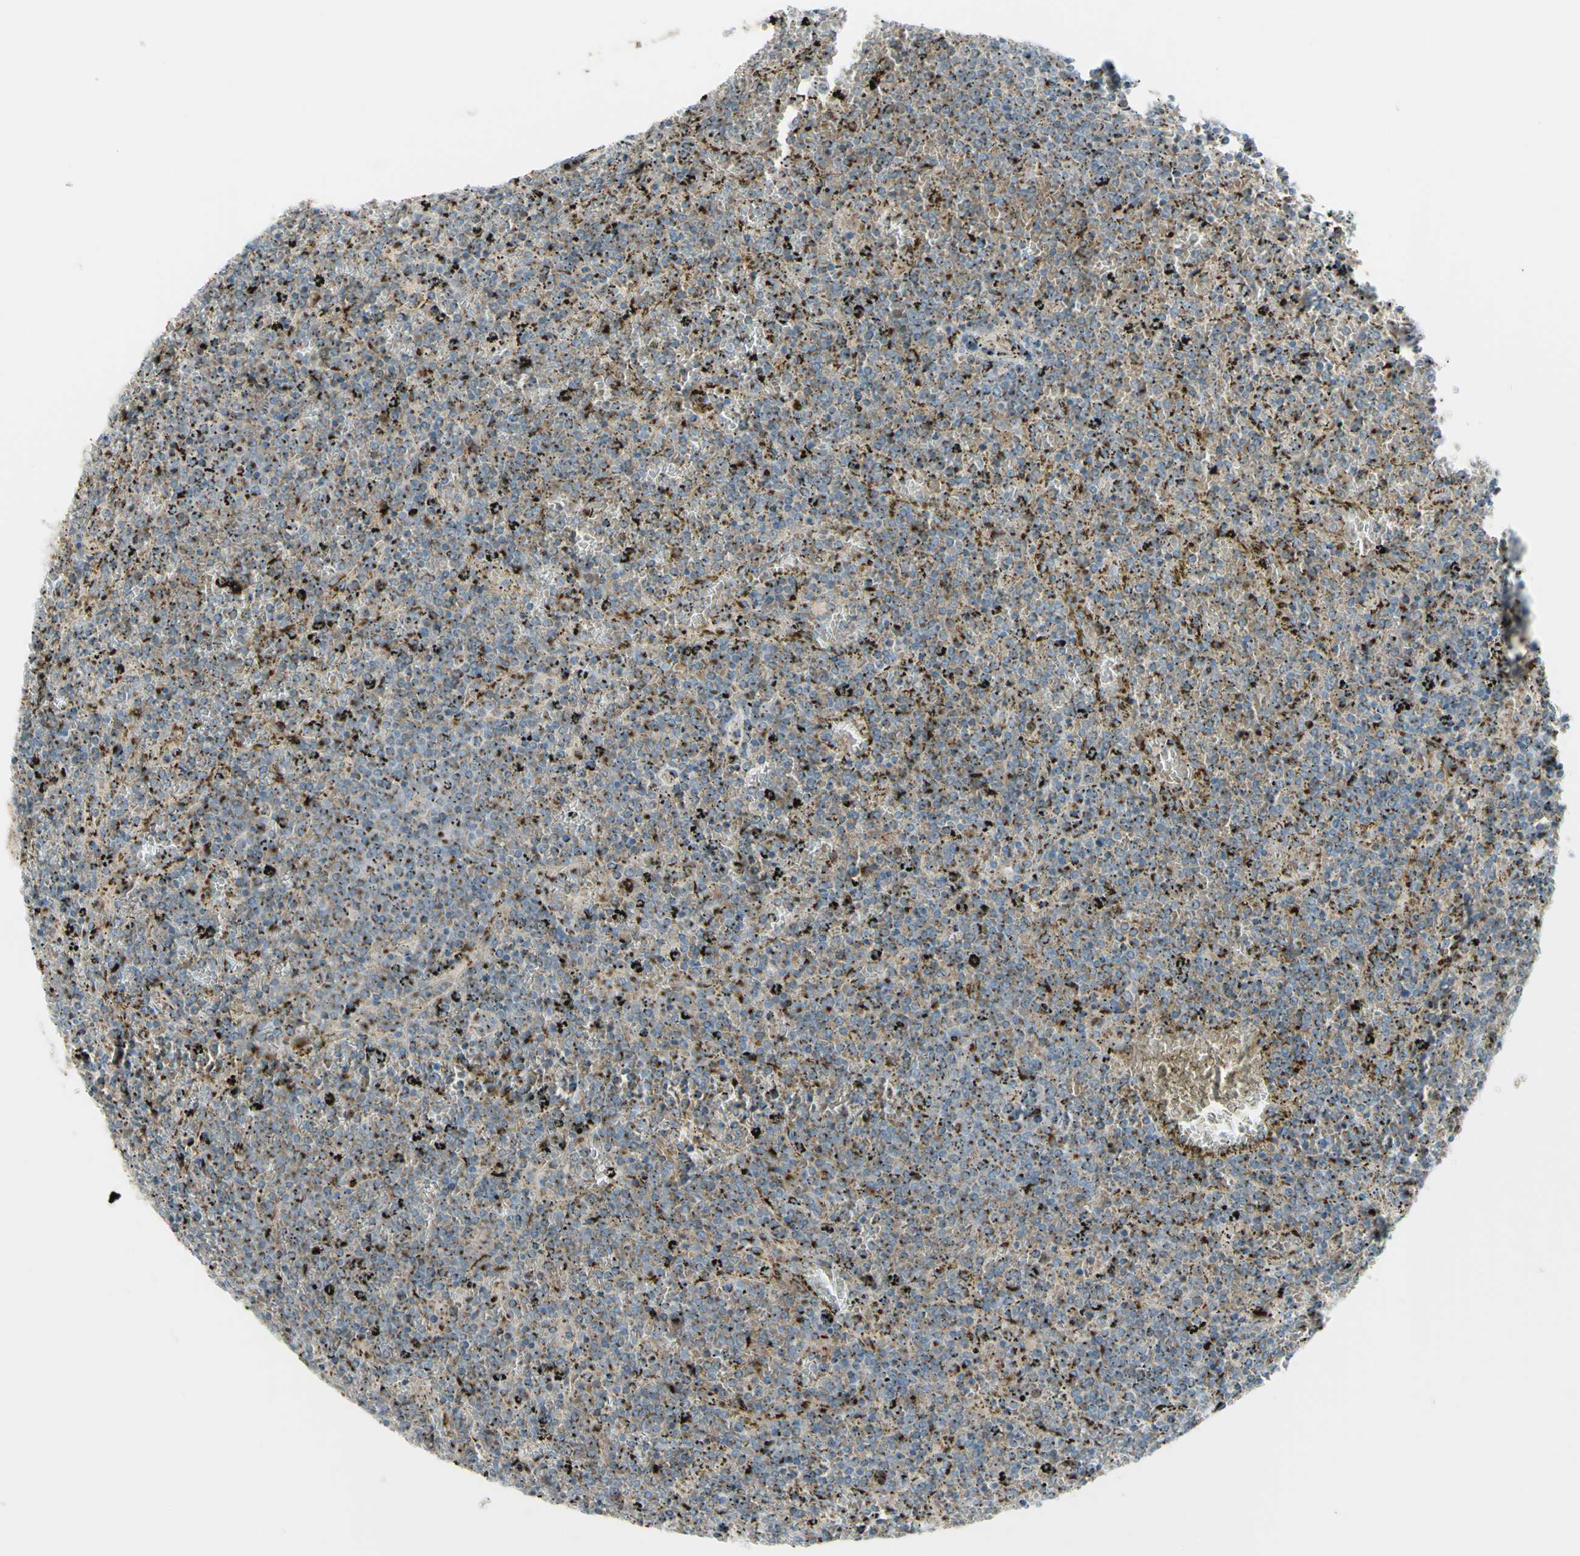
{"staining": {"intensity": "moderate", "quantity": ">75%", "location": "cytoplasmic/membranous"}, "tissue": "lymphoma", "cell_type": "Tumor cells", "image_type": "cancer", "snomed": [{"axis": "morphology", "description": "Malignant lymphoma, non-Hodgkin's type, Low grade"}, {"axis": "topography", "description": "Spleen"}], "caption": "Immunohistochemical staining of human malignant lymphoma, non-Hodgkin's type (low-grade) reveals medium levels of moderate cytoplasmic/membranous protein expression in about >75% of tumor cells.", "gene": "BPNT2", "patient": {"sex": "female", "age": 77}}